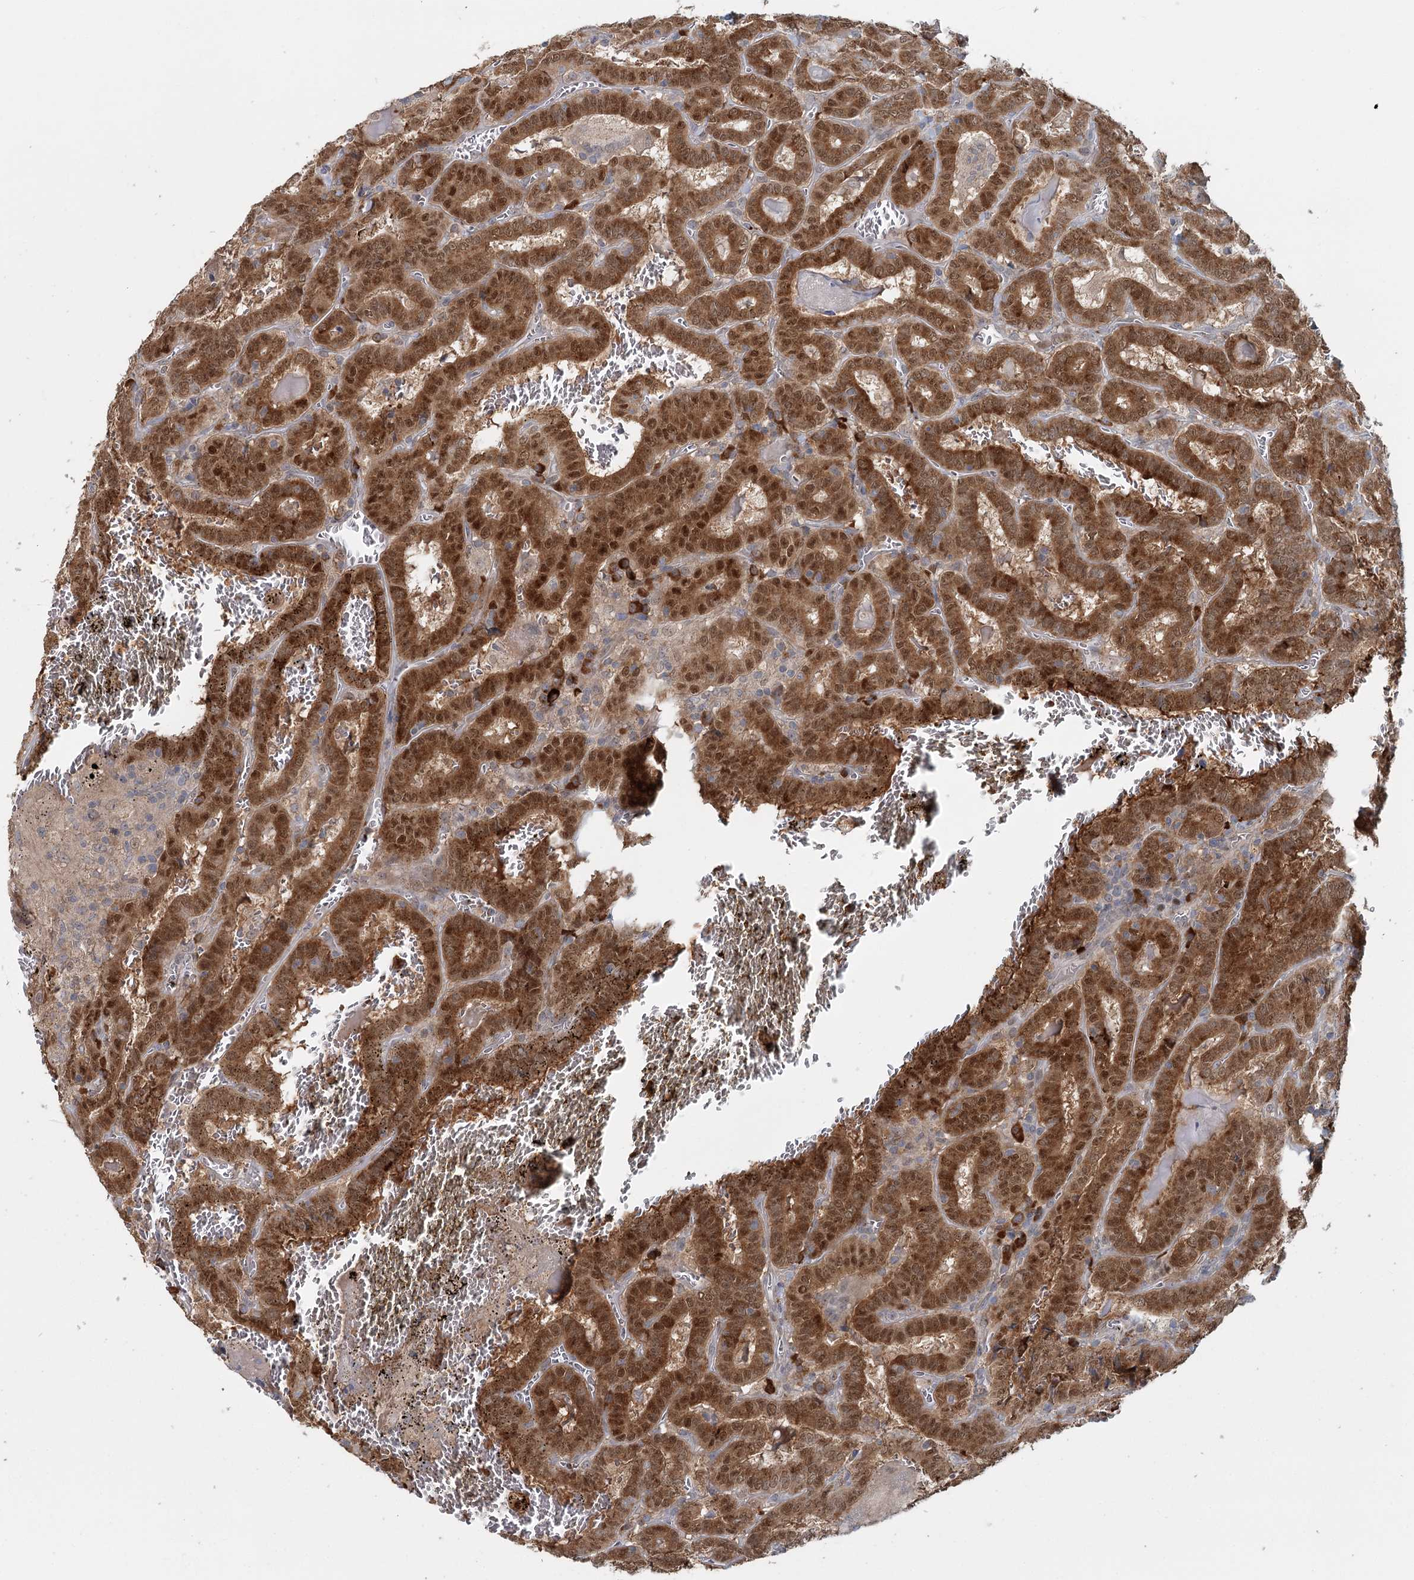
{"staining": {"intensity": "moderate", "quantity": ">75%", "location": "cytoplasmic/membranous,nuclear"}, "tissue": "thyroid cancer", "cell_type": "Tumor cells", "image_type": "cancer", "snomed": [{"axis": "morphology", "description": "Papillary adenocarcinoma, NOS"}, {"axis": "topography", "description": "Thyroid gland"}], "caption": "Moderate cytoplasmic/membranous and nuclear expression for a protein is appreciated in about >75% of tumor cells of thyroid cancer (papillary adenocarcinoma) using immunohistochemistry.", "gene": "ADK", "patient": {"sex": "female", "age": 72}}